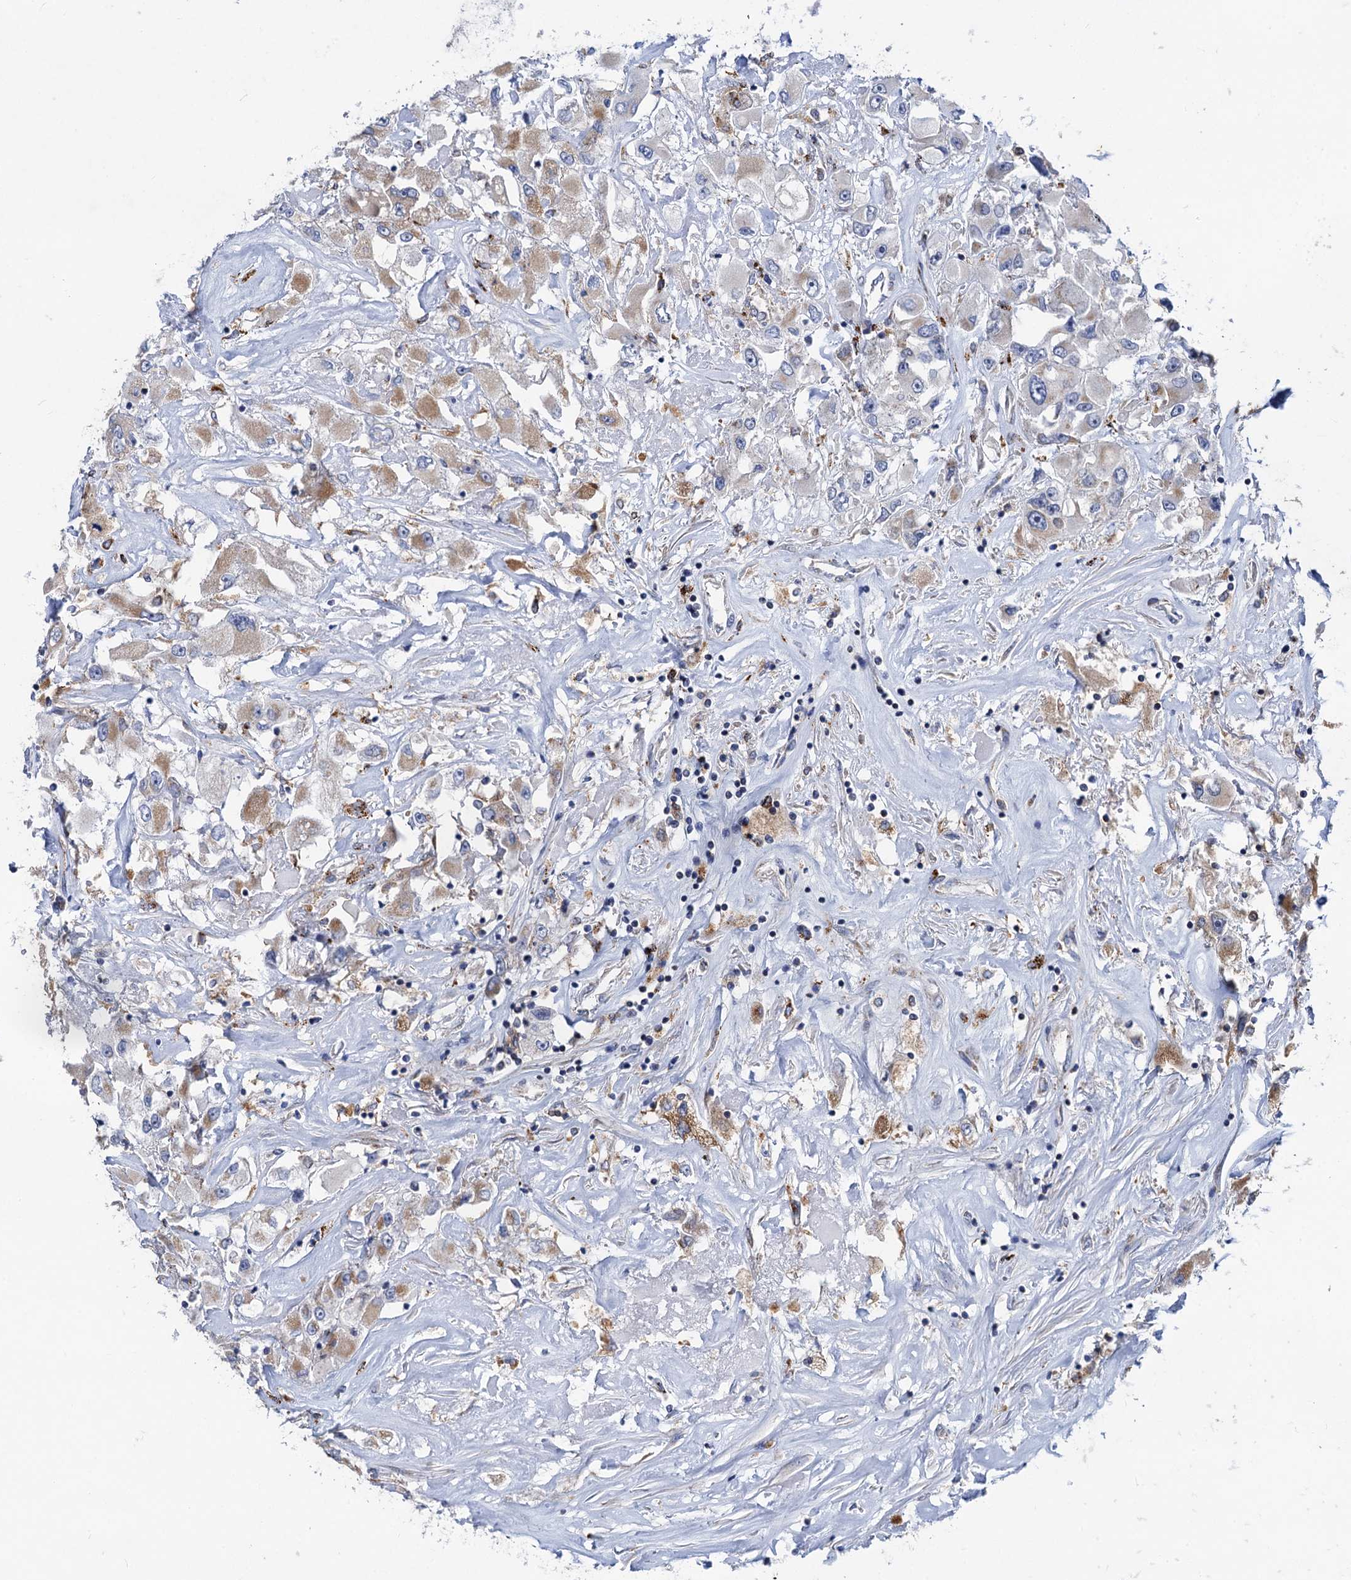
{"staining": {"intensity": "weak", "quantity": "<25%", "location": "cytoplasmic/membranous"}, "tissue": "renal cancer", "cell_type": "Tumor cells", "image_type": "cancer", "snomed": [{"axis": "morphology", "description": "Adenocarcinoma, NOS"}, {"axis": "topography", "description": "Kidney"}], "caption": "The immunohistochemistry (IHC) histopathology image has no significant staining in tumor cells of renal cancer (adenocarcinoma) tissue.", "gene": "ANKS3", "patient": {"sex": "female", "age": 52}}